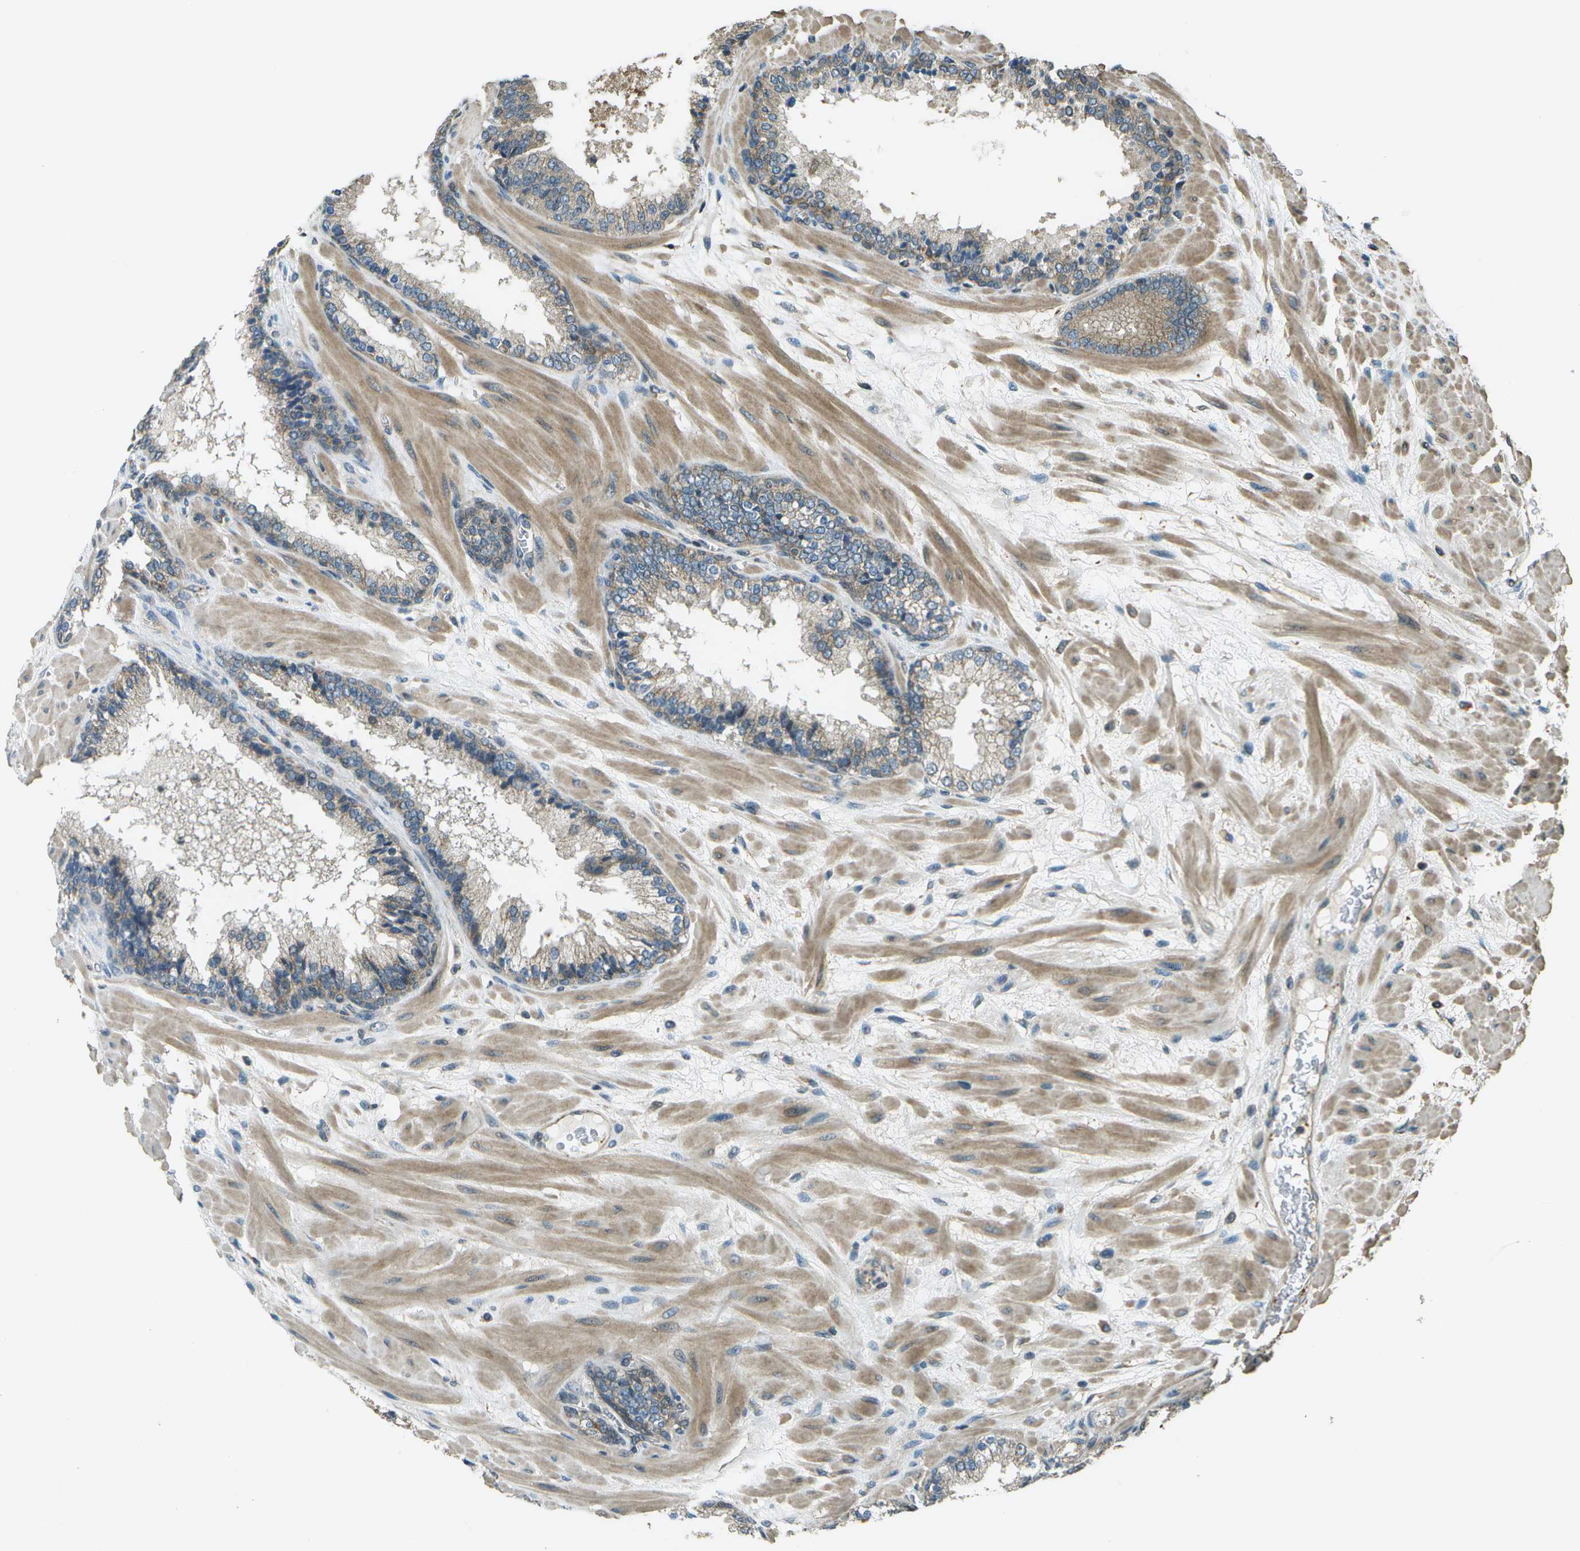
{"staining": {"intensity": "negative", "quantity": "none", "location": "none"}, "tissue": "prostate cancer", "cell_type": "Tumor cells", "image_type": "cancer", "snomed": [{"axis": "morphology", "description": "Adenocarcinoma, Low grade"}, {"axis": "topography", "description": "Prostate"}], "caption": "Prostate cancer was stained to show a protein in brown. There is no significant expression in tumor cells.", "gene": "PLPBP", "patient": {"sex": "male", "age": 63}}